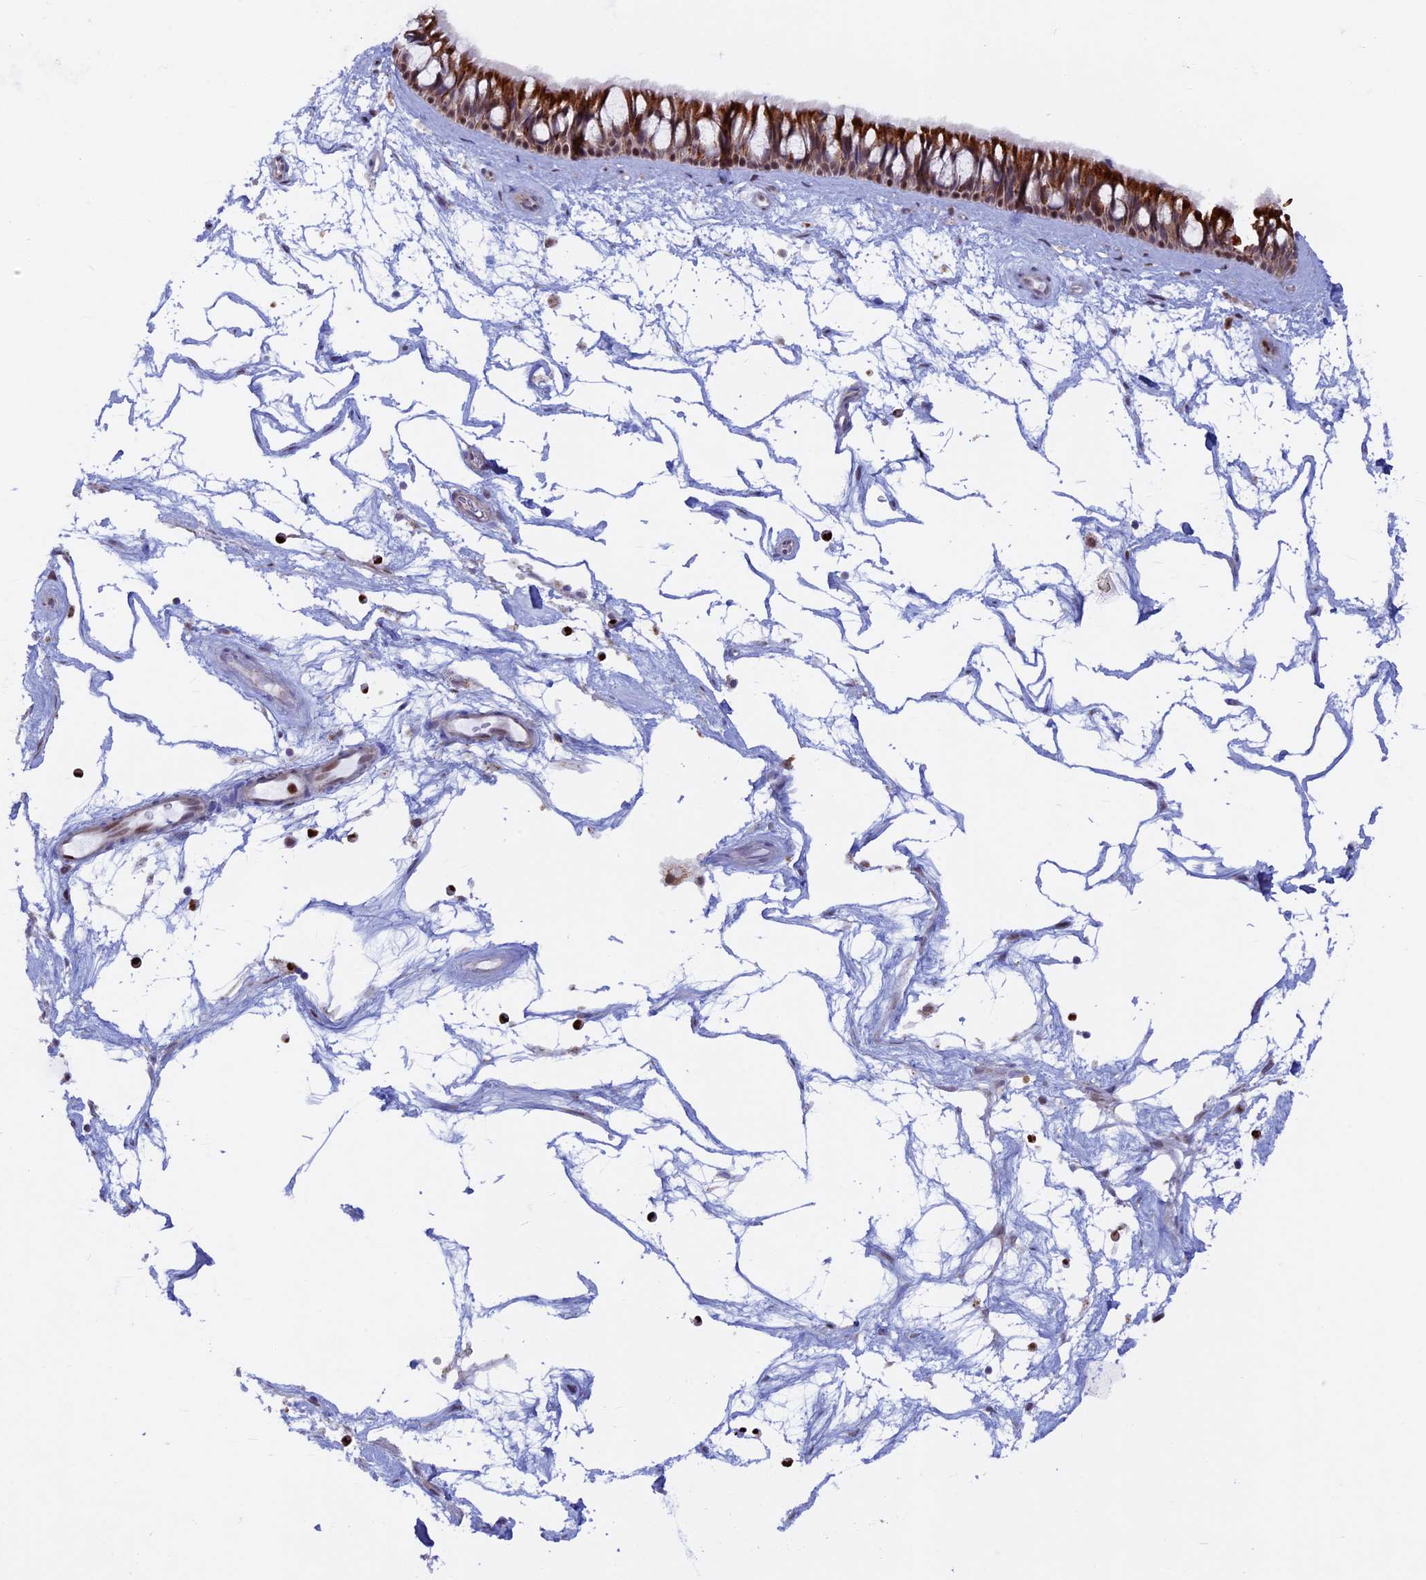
{"staining": {"intensity": "moderate", "quantity": "25%-75%", "location": "cytoplasmic/membranous,nuclear"}, "tissue": "nasopharynx", "cell_type": "Respiratory epithelial cells", "image_type": "normal", "snomed": [{"axis": "morphology", "description": "Normal tissue, NOS"}, {"axis": "topography", "description": "Nasopharynx"}], "caption": "Approximately 25%-75% of respiratory epithelial cells in unremarkable nasopharynx display moderate cytoplasmic/membranous,nuclear protein positivity as visualized by brown immunohistochemical staining.", "gene": "ACSS1", "patient": {"sex": "male", "age": 64}}